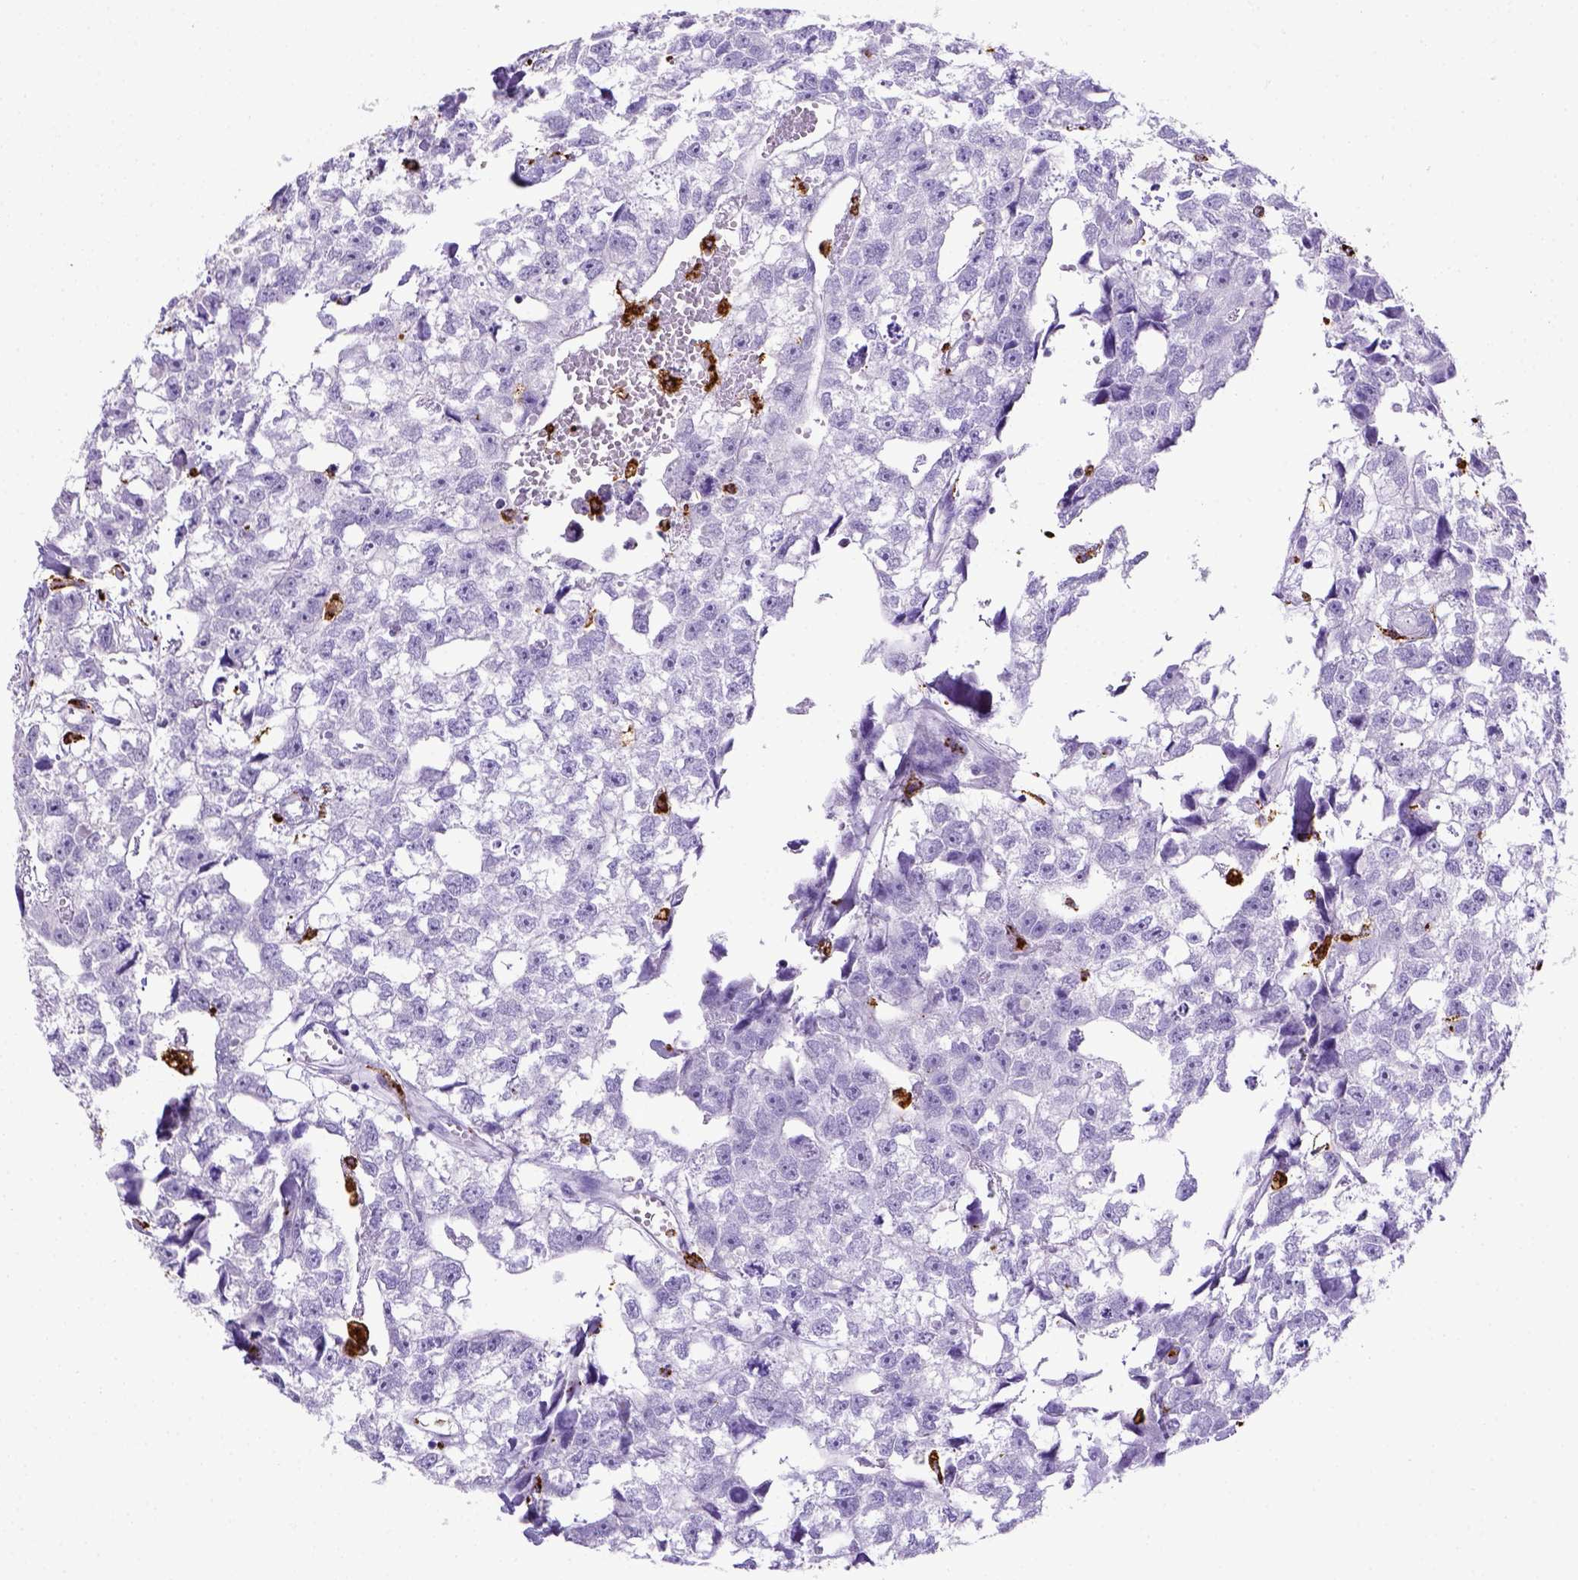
{"staining": {"intensity": "negative", "quantity": "none", "location": "none"}, "tissue": "testis cancer", "cell_type": "Tumor cells", "image_type": "cancer", "snomed": [{"axis": "morphology", "description": "Carcinoma, Embryonal, NOS"}, {"axis": "morphology", "description": "Teratoma, malignant, NOS"}, {"axis": "topography", "description": "Testis"}], "caption": "The image reveals no staining of tumor cells in testis cancer.", "gene": "CD68", "patient": {"sex": "male", "age": 44}}